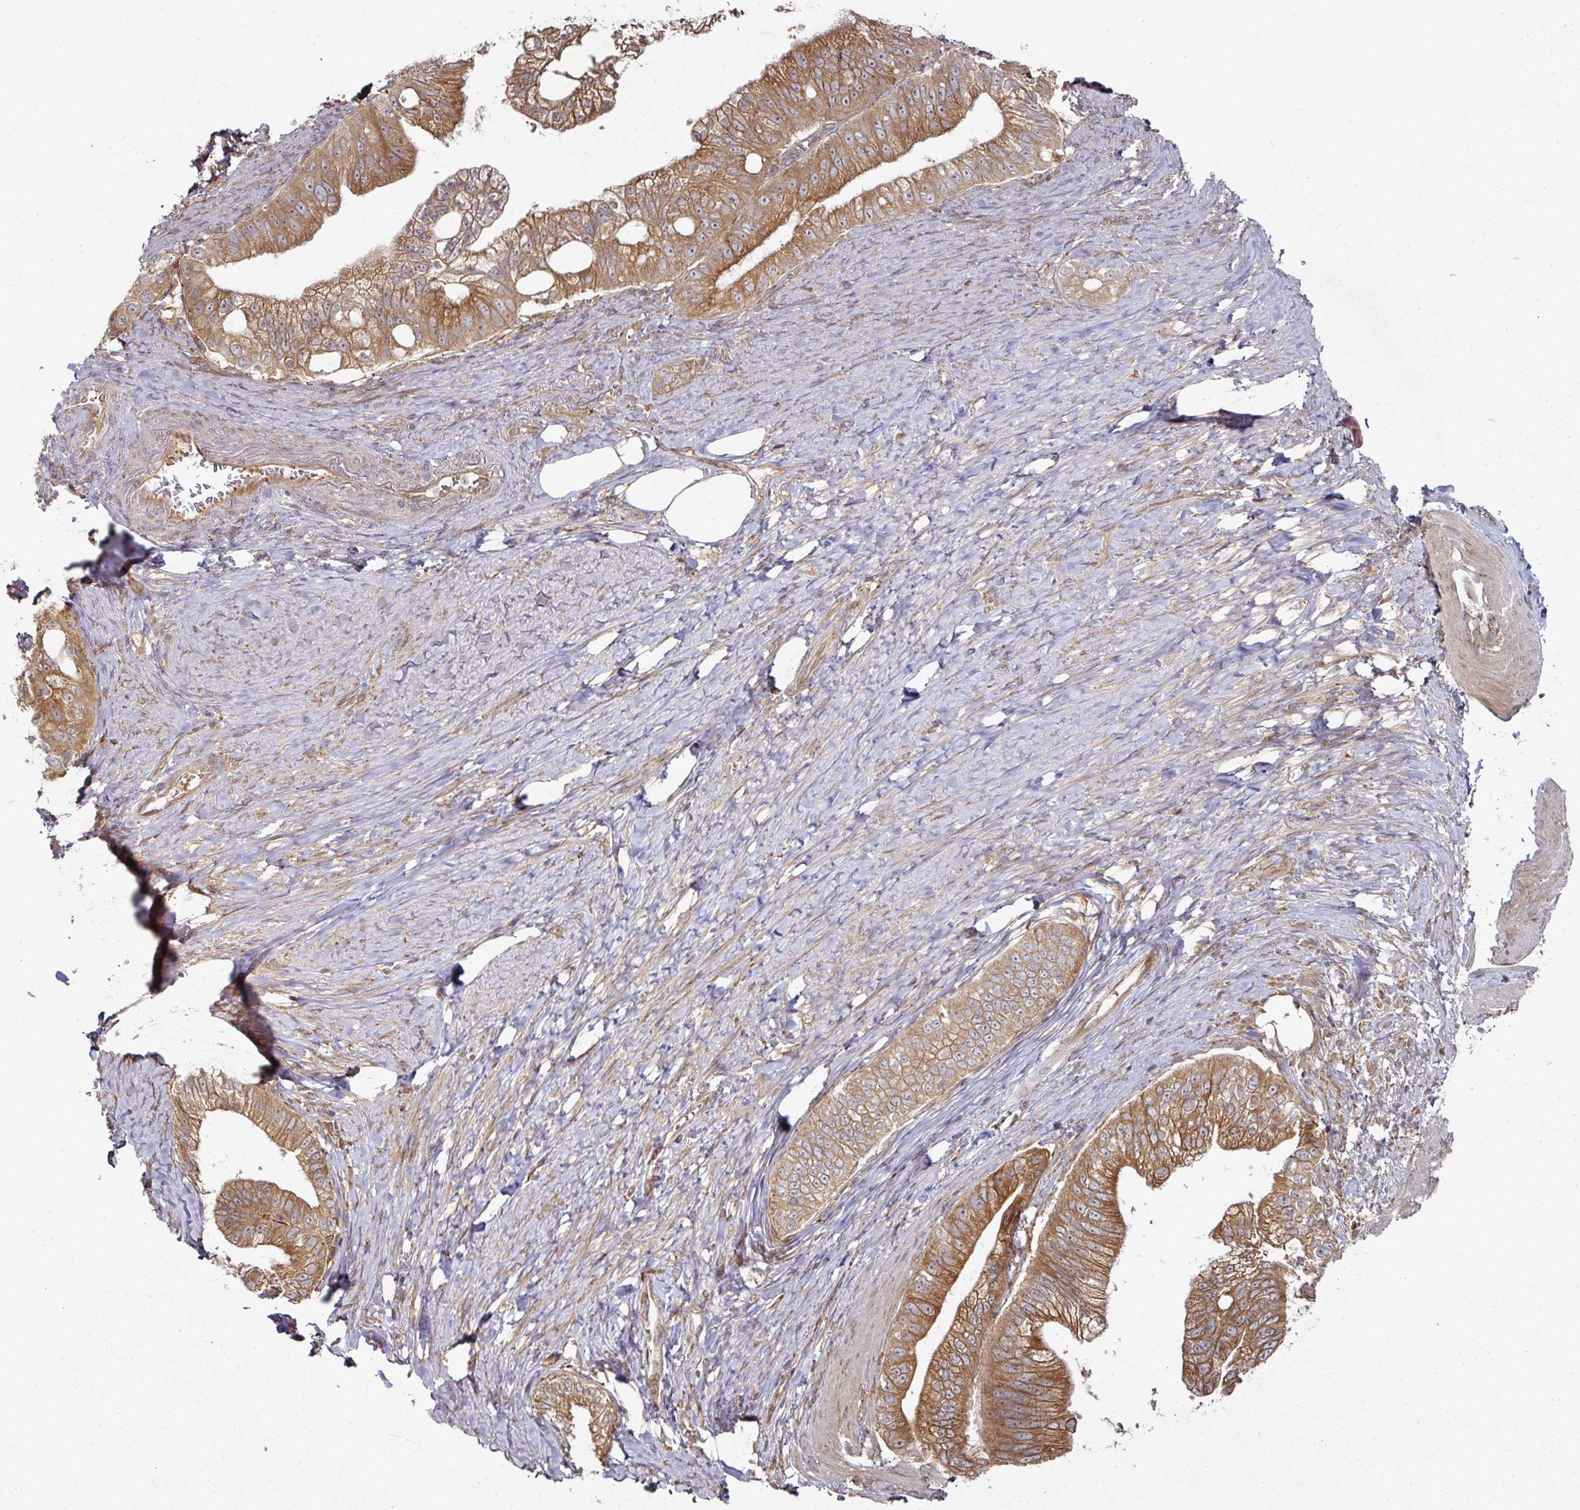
{"staining": {"intensity": "moderate", "quantity": ">75%", "location": "cytoplasmic/membranous"}, "tissue": "pancreatic cancer", "cell_type": "Tumor cells", "image_type": "cancer", "snomed": [{"axis": "morphology", "description": "Adenocarcinoma, NOS"}, {"axis": "topography", "description": "Pancreas"}], "caption": "Brown immunohistochemical staining in pancreatic adenocarcinoma demonstrates moderate cytoplasmic/membranous expression in about >75% of tumor cells.", "gene": "CEP95", "patient": {"sex": "male", "age": 70}}